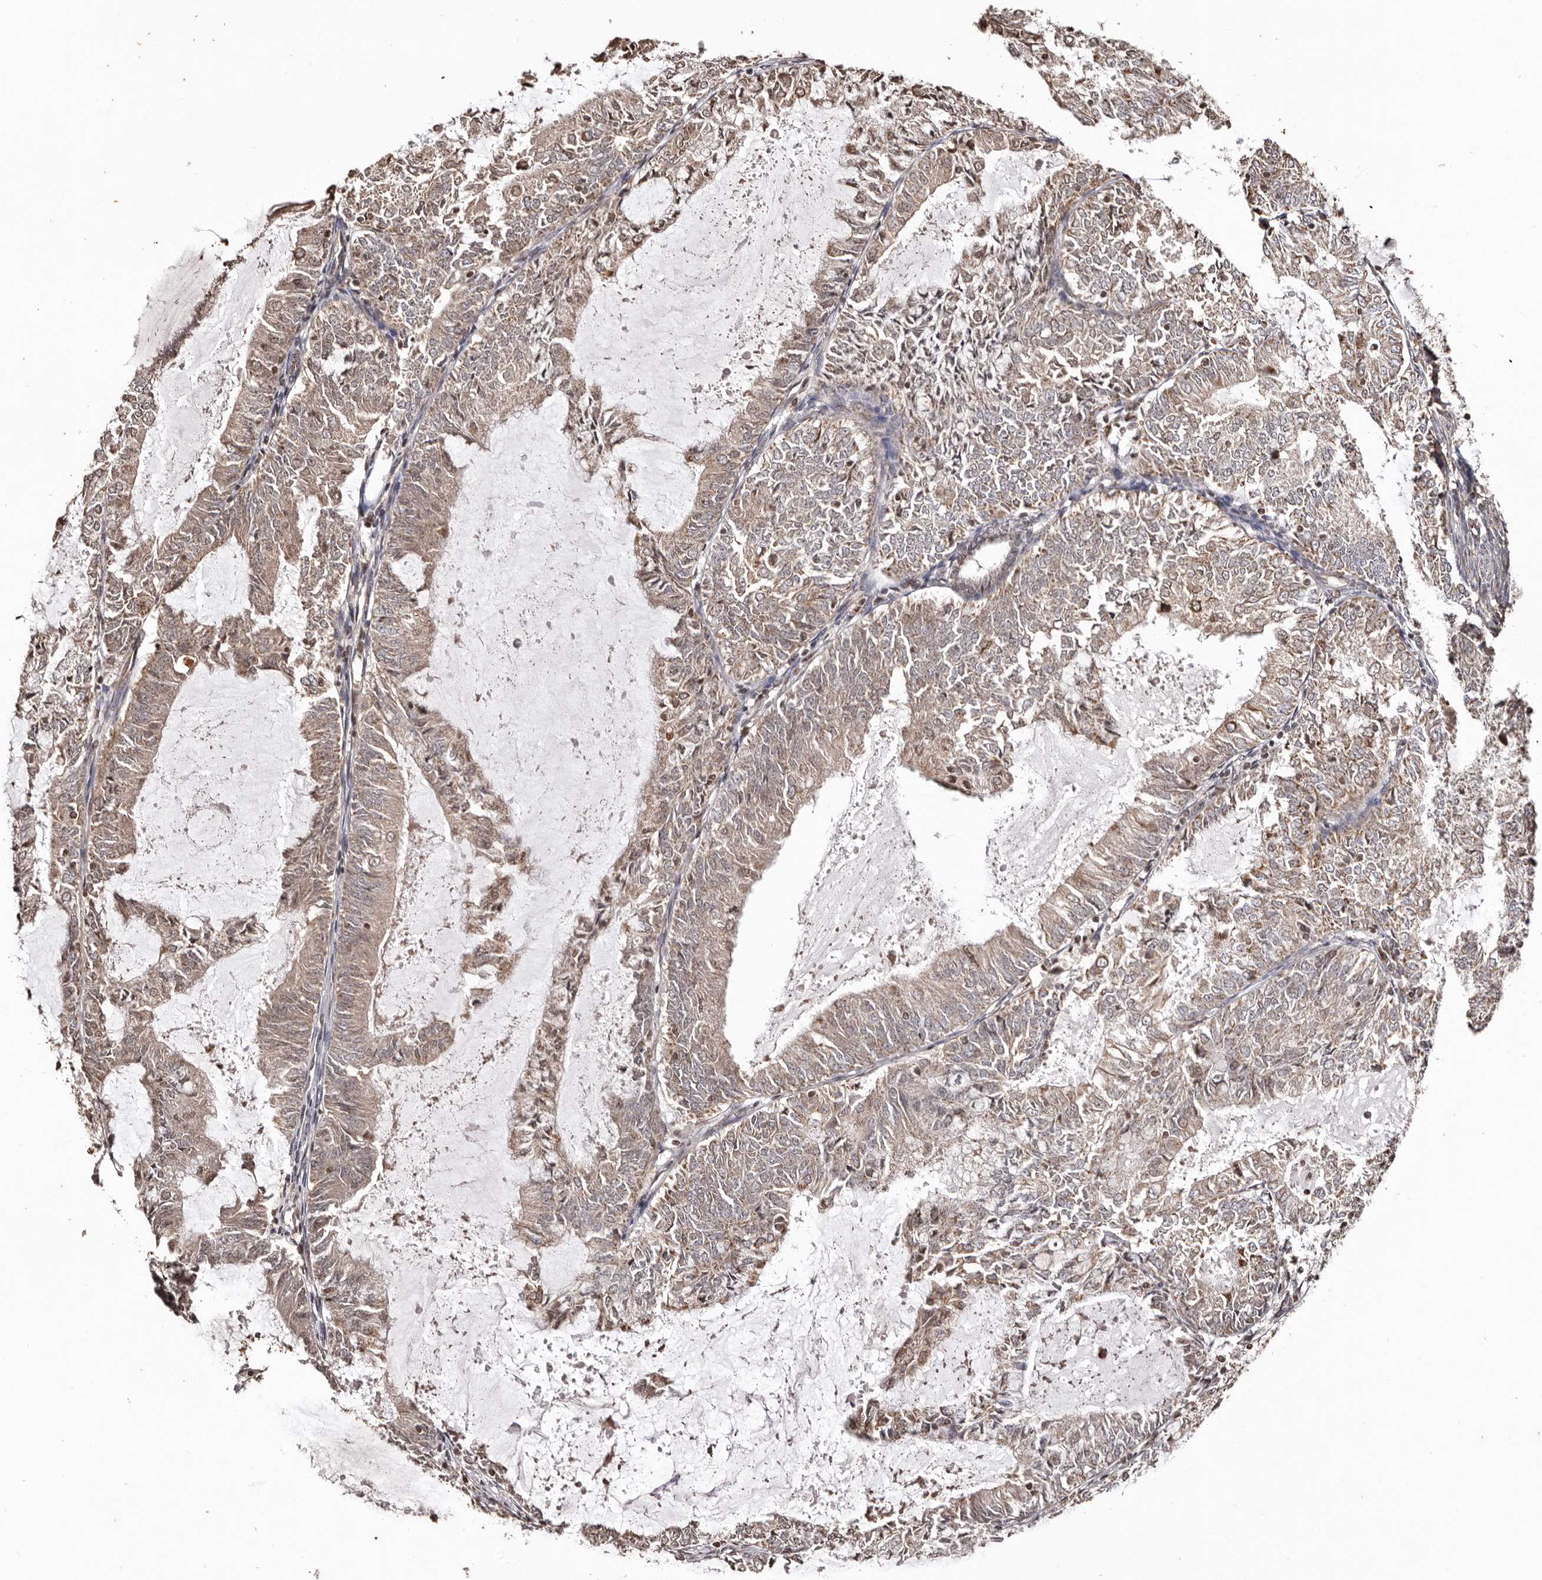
{"staining": {"intensity": "moderate", "quantity": ">75%", "location": "cytoplasmic/membranous"}, "tissue": "endometrial cancer", "cell_type": "Tumor cells", "image_type": "cancer", "snomed": [{"axis": "morphology", "description": "Adenocarcinoma, NOS"}, {"axis": "topography", "description": "Endometrium"}], "caption": "A medium amount of moderate cytoplasmic/membranous positivity is appreciated in approximately >75% of tumor cells in endometrial cancer (adenocarcinoma) tissue.", "gene": "CCDC190", "patient": {"sex": "female", "age": 57}}